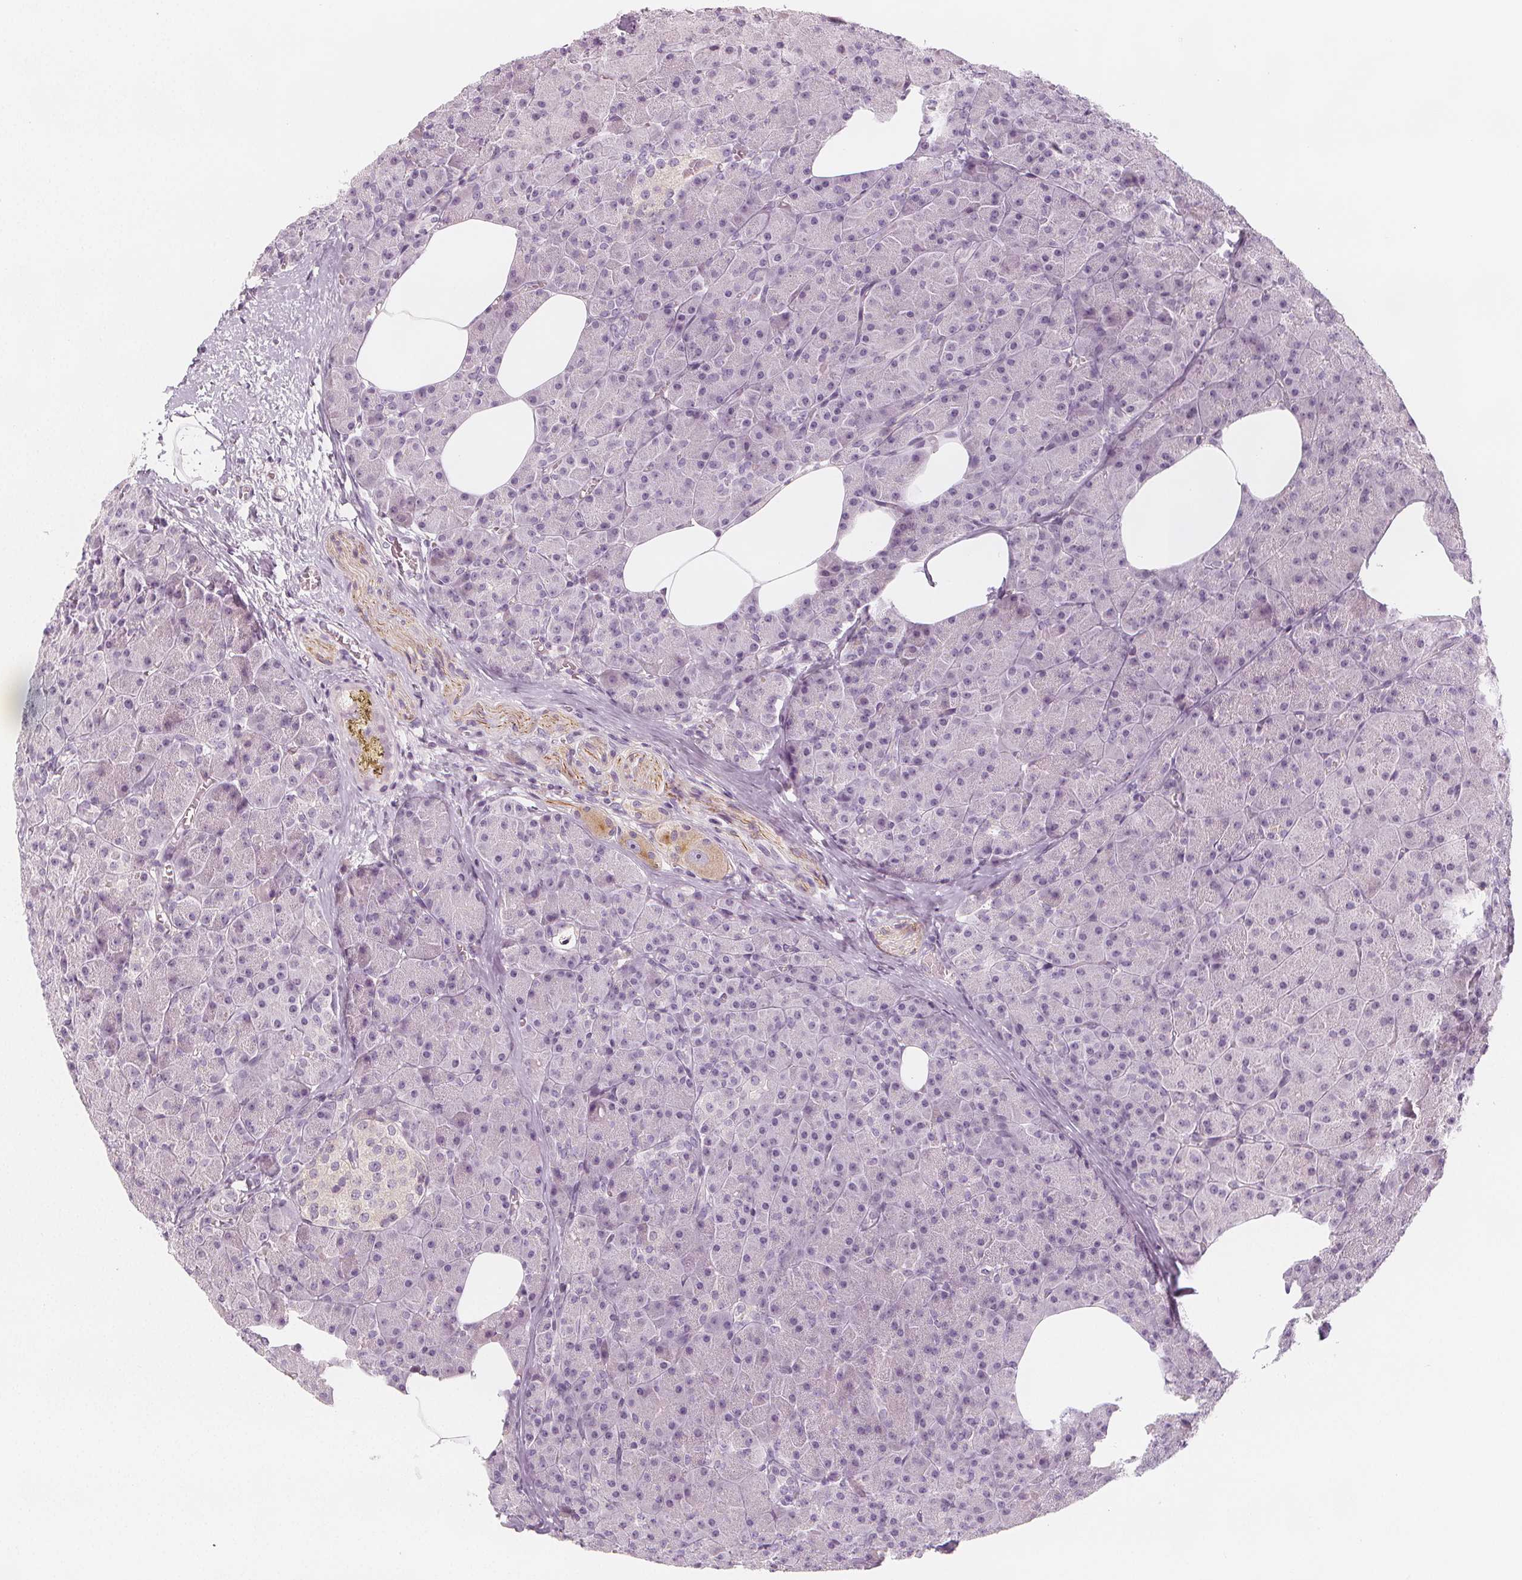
{"staining": {"intensity": "negative", "quantity": "none", "location": "none"}, "tissue": "pancreas", "cell_type": "Exocrine glandular cells", "image_type": "normal", "snomed": [{"axis": "morphology", "description": "Normal tissue, NOS"}, {"axis": "topography", "description": "Pancreas"}], "caption": "IHC photomicrograph of benign pancreas: human pancreas stained with DAB (3,3'-diaminobenzidine) demonstrates no significant protein positivity in exocrine glandular cells. (DAB immunohistochemistry (IHC), high magnification).", "gene": "MAP1A", "patient": {"sex": "female", "age": 45}}